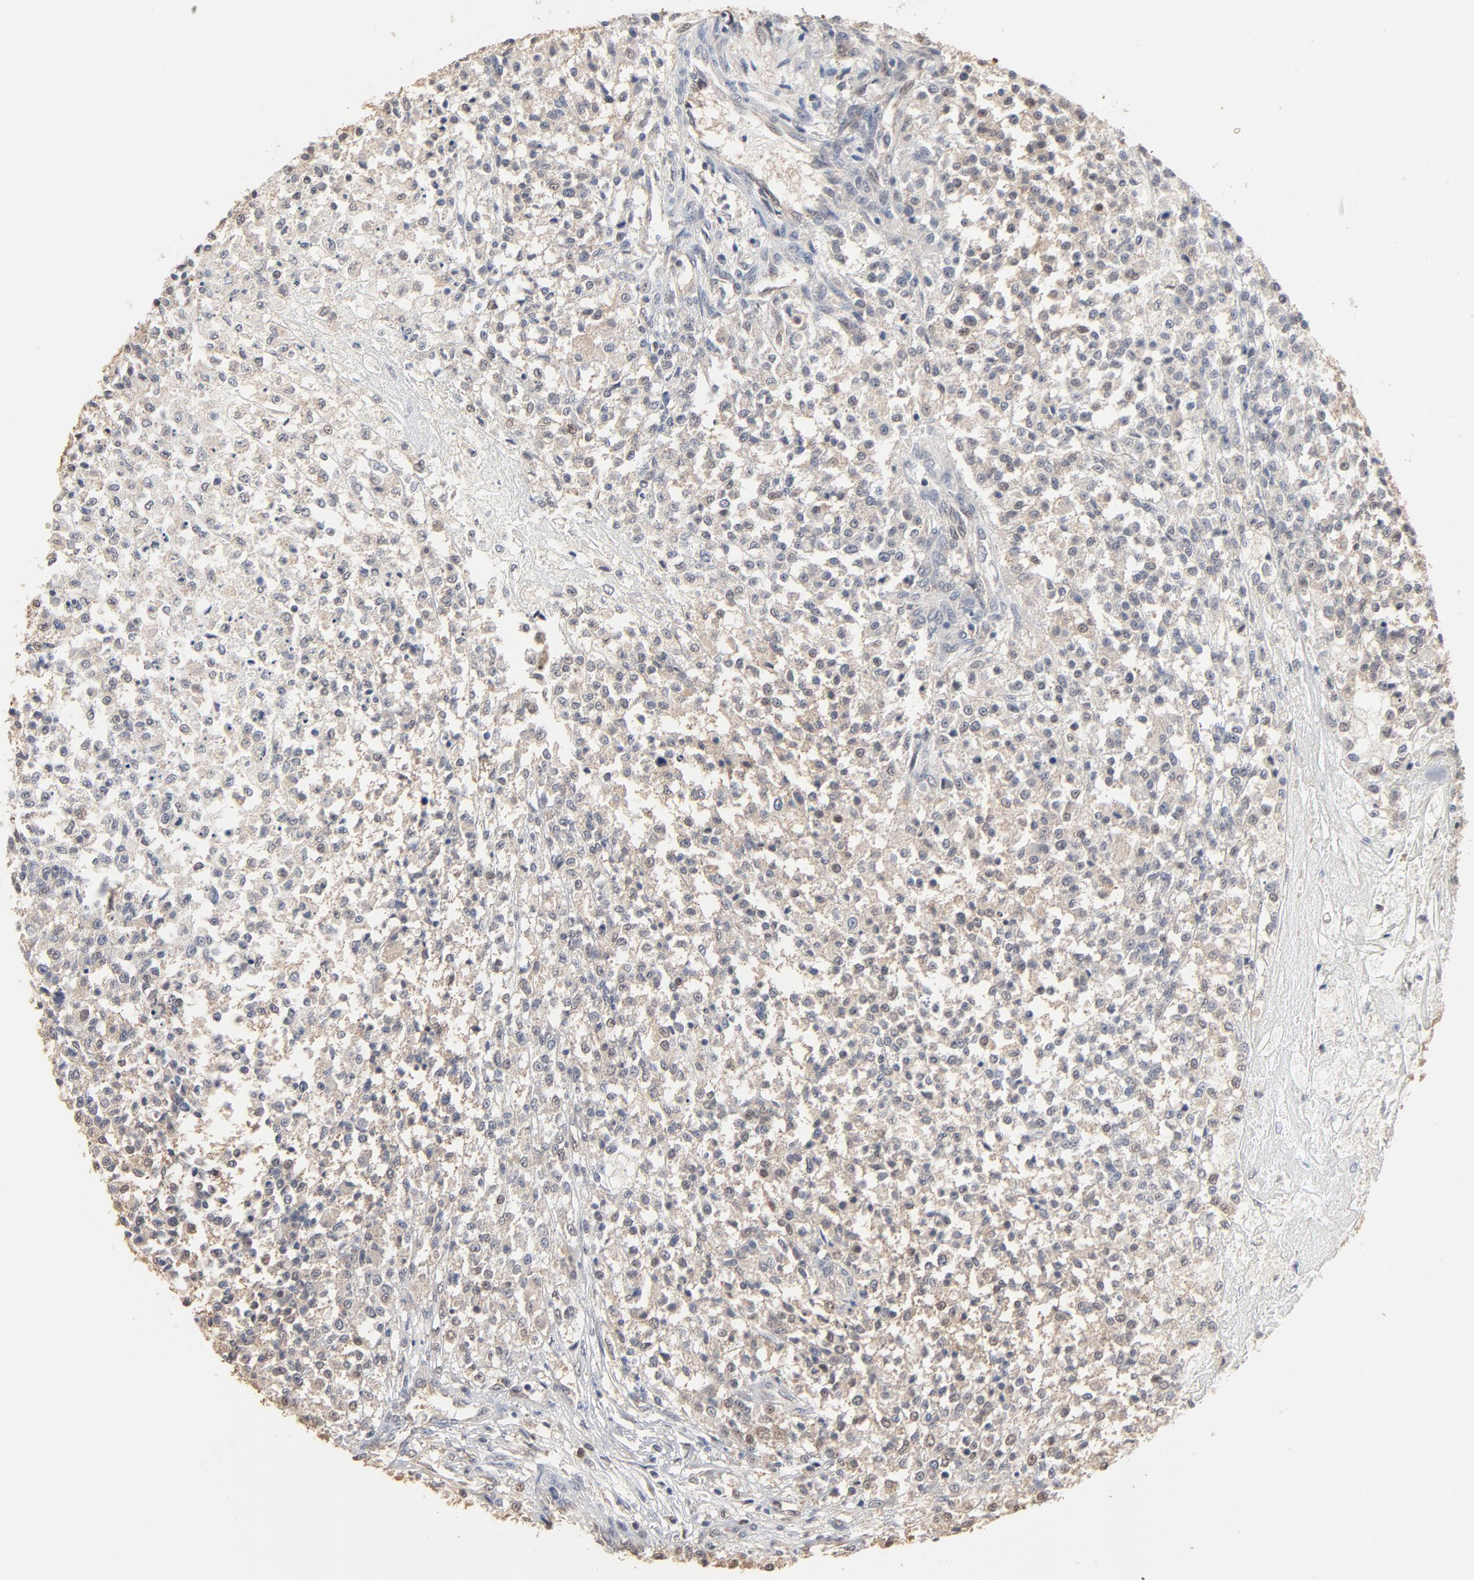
{"staining": {"intensity": "weak", "quantity": "25%-75%", "location": "cytoplasmic/membranous"}, "tissue": "testis cancer", "cell_type": "Tumor cells", "image_type": "cancer", "snomed": [{"axis": "morphology", "description": "Seminoma, NOS"}, {"axis": "topography", "description": "Testis"}], "caption": "Immunohistochemical staining of human testis seminoma exhibits weak cytoplasmic/membranous protein positivity in approximately 25%-75% of tumor cells. (Stains: DAB (3,3'-diaminobenzidine) in brown, nuclei in blue, Microscopy: brightfield microscopy at high magnification).", "gene": "EPCAM", "patient": {"sex": "male", "age": 59}}